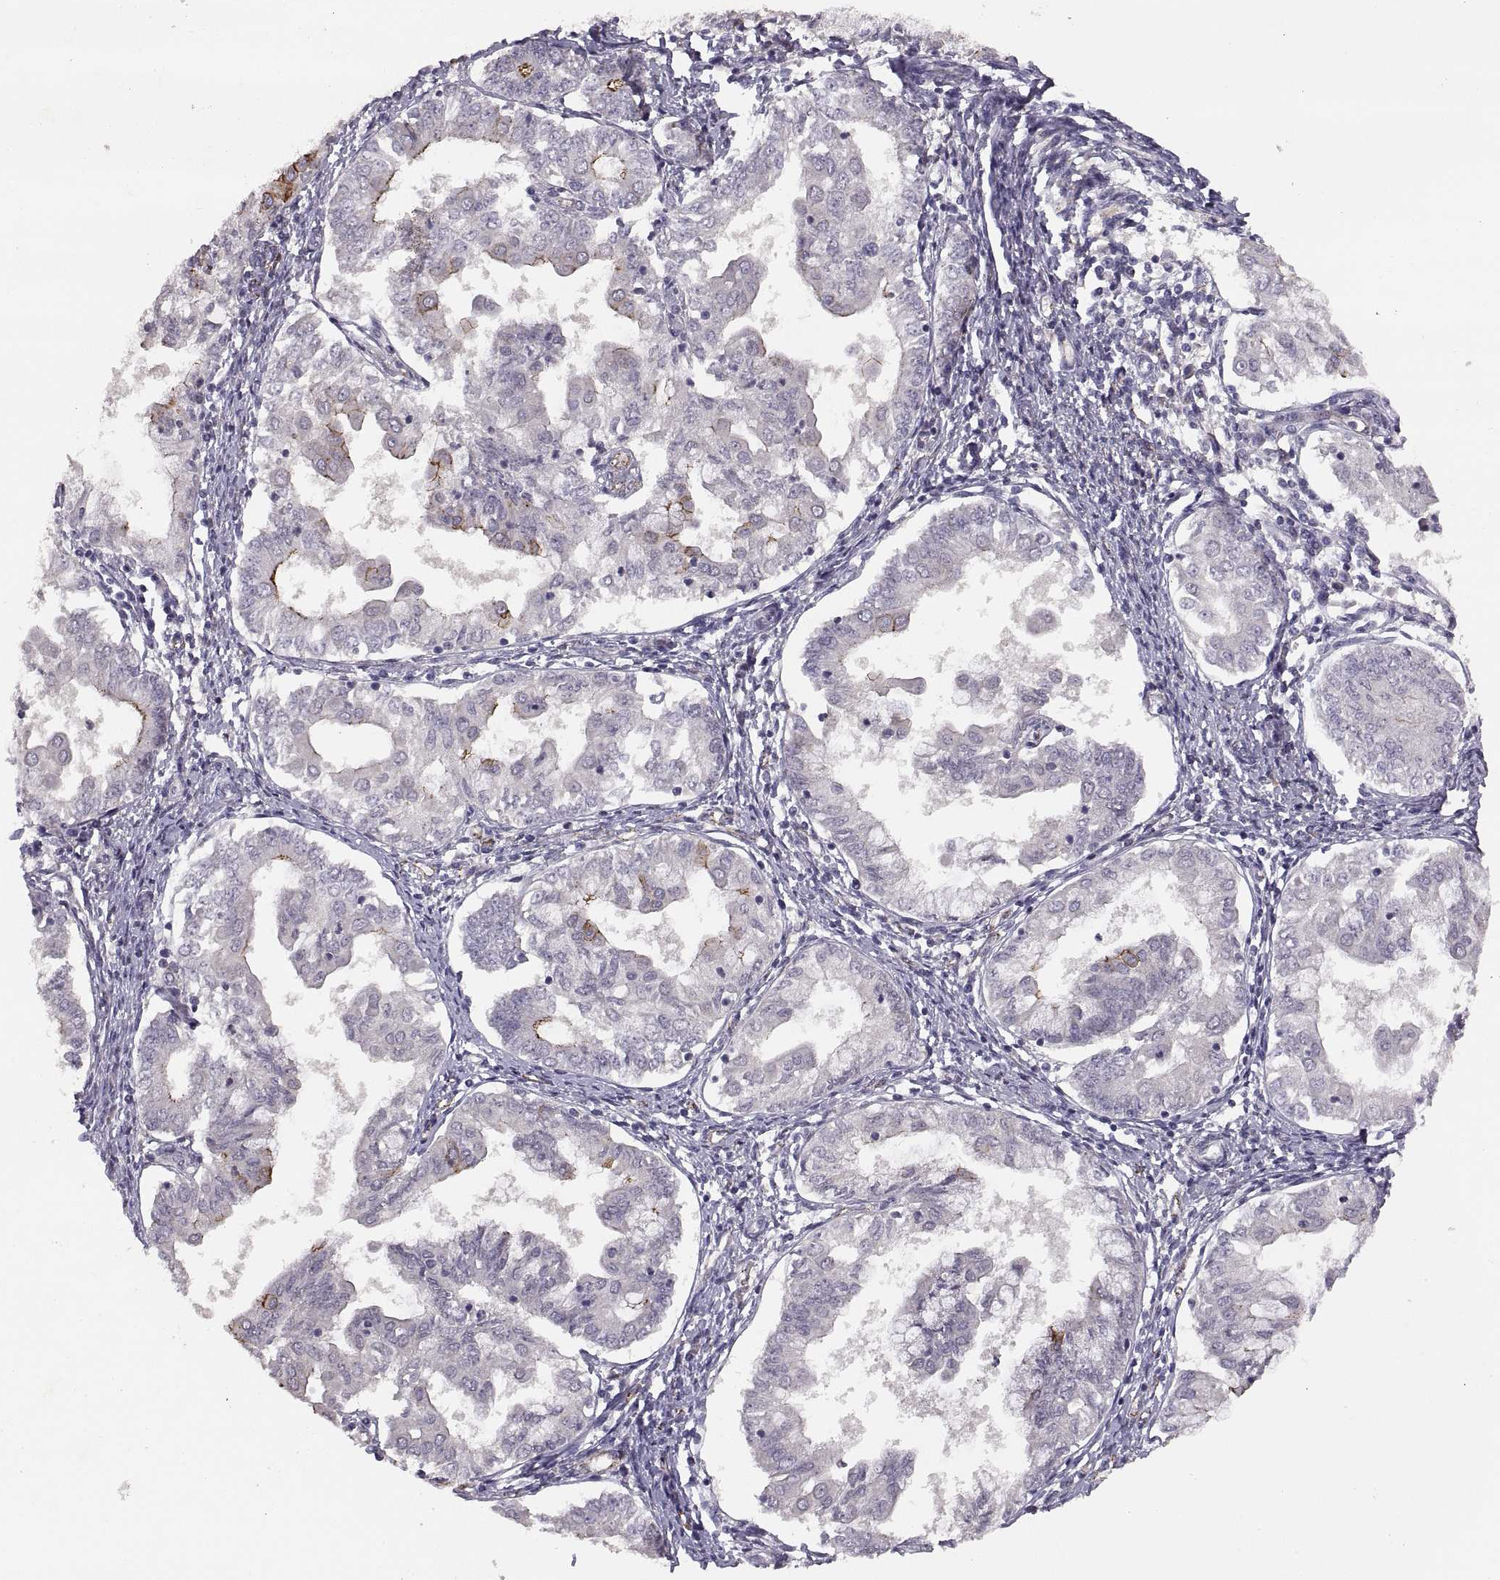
{"staining": {"intensity": "strong", "quantity": "25%-75%", "location": "cytoplasmic/membranous"}, "tissue": "endometrial cancer", "cell_type": "Tumor cells", "image_type": "cancer", "snomed": [{"axis": "morphology", "description": "Adenocarcinoma, NOS"}, {"axis": "topography", "description": "Endometrium"}], "caption": "Human endometrial adenocarcinoma stained for a protein (brown) exhibits strong cytoplasmic/membranous positive expression in approximately 25%-75% of tumor cells.", "gene": "CDH2", "patient": {"sex": "female", "age": 68}}